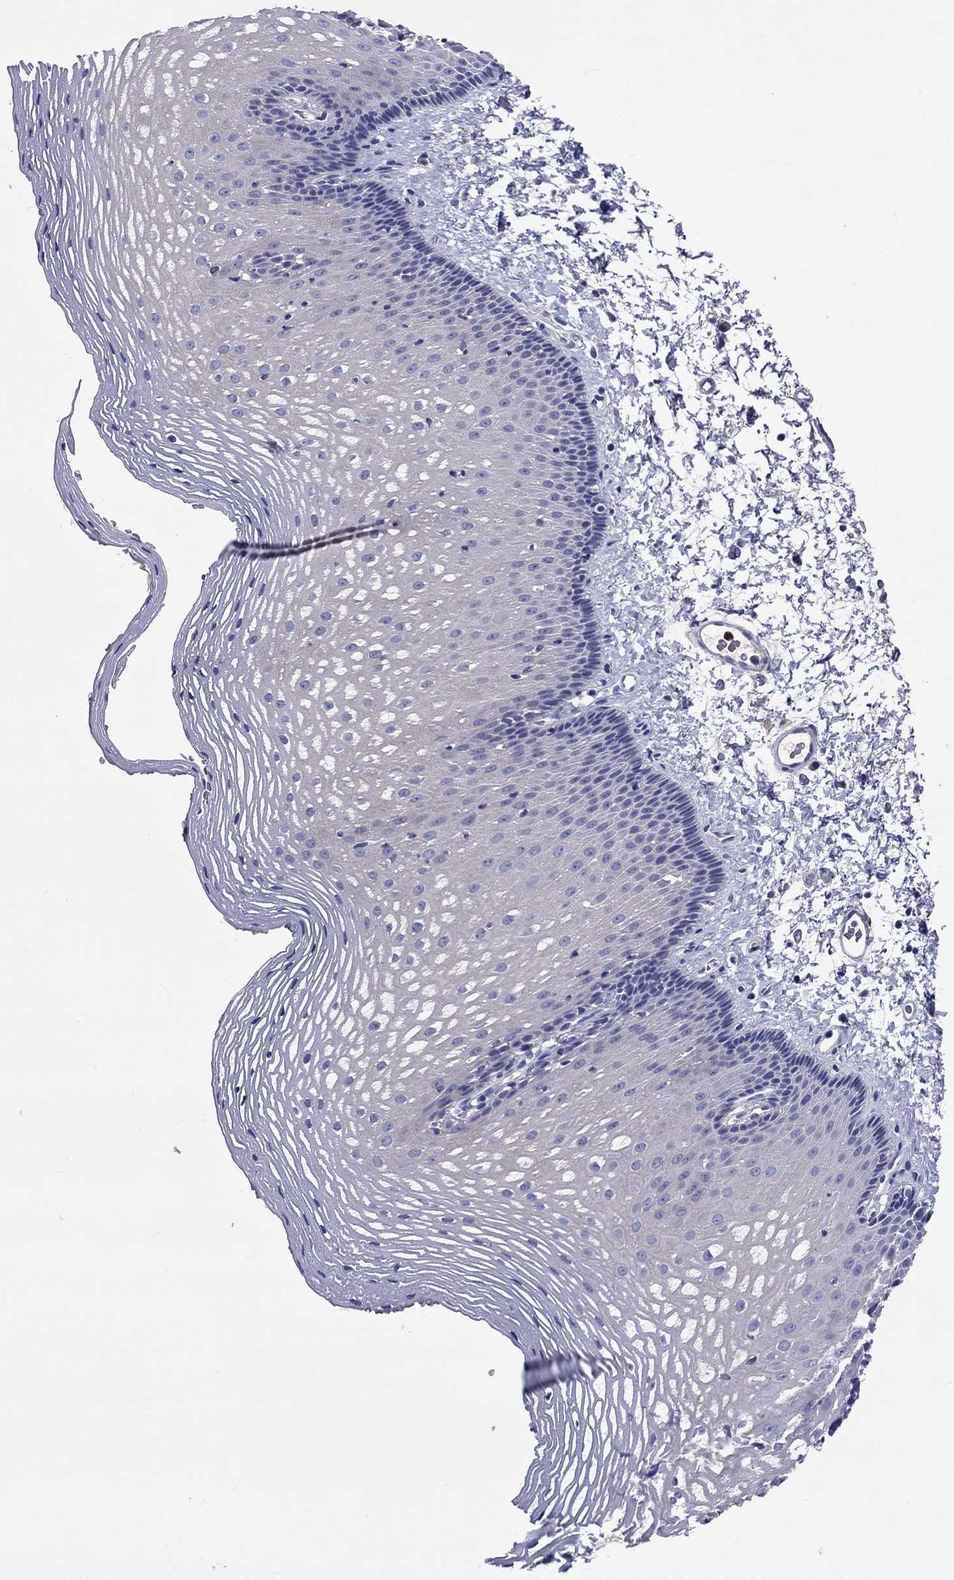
{"staining": {"intensity": "negative", "quantity": "none", "location": "none"}, "tissue": "esophagus", "cell_type": "Squamous epithelial cells", "image_type": "normal", "snomed": [{"axis": "morphology", "description": "Normal tissue, NOS"}, {"axis": "topography", "description": "Esophagus"}], "caption": "The IHC photomicrograph has no significant expression in squamous epithelial cells of esophagus.", "gene": "CHIT1", "patient": {"sex": "male", "age": 76}}